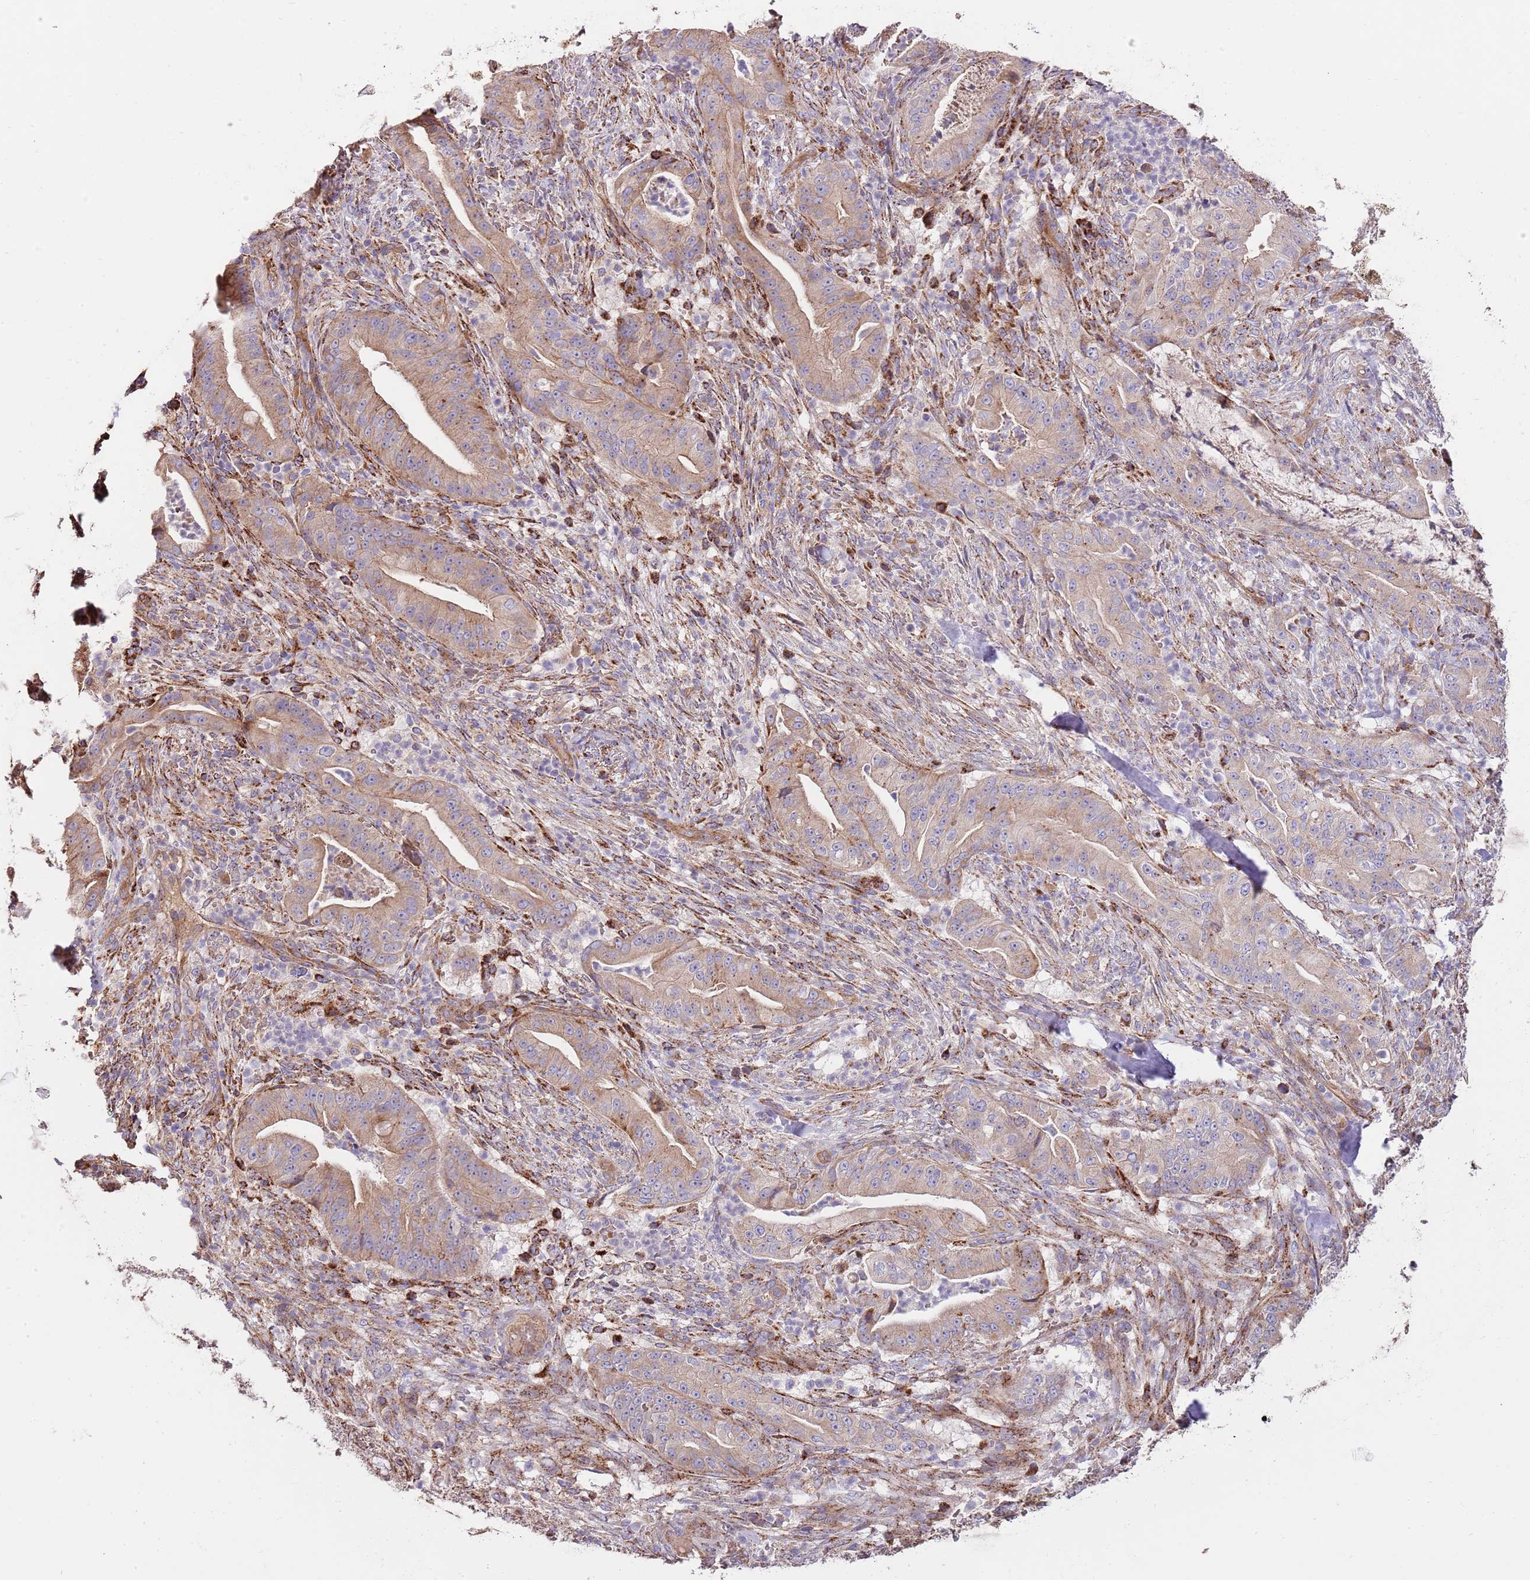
{"staining": {"intensity": "moderate", "quantity": ">75%", "location": "cytoplasmic/membranous"}, "tissue": "pancreatic cancer", "cell_type": "Tumor cells", "image_type": "cancer", "snomed": [{"axis": "morphology", "description": "Adenocarcinoma, NOS"}, {"axis": "topography", "description": "Pancreas"}], "caption": "IHC of pancreatic cancer displays medium levels of moderate cytoplasmic/membranous staining in approximately >75% of tumor cells.", "gene": "DOCK6", "patient": {"sex": "male", "age": 71}}